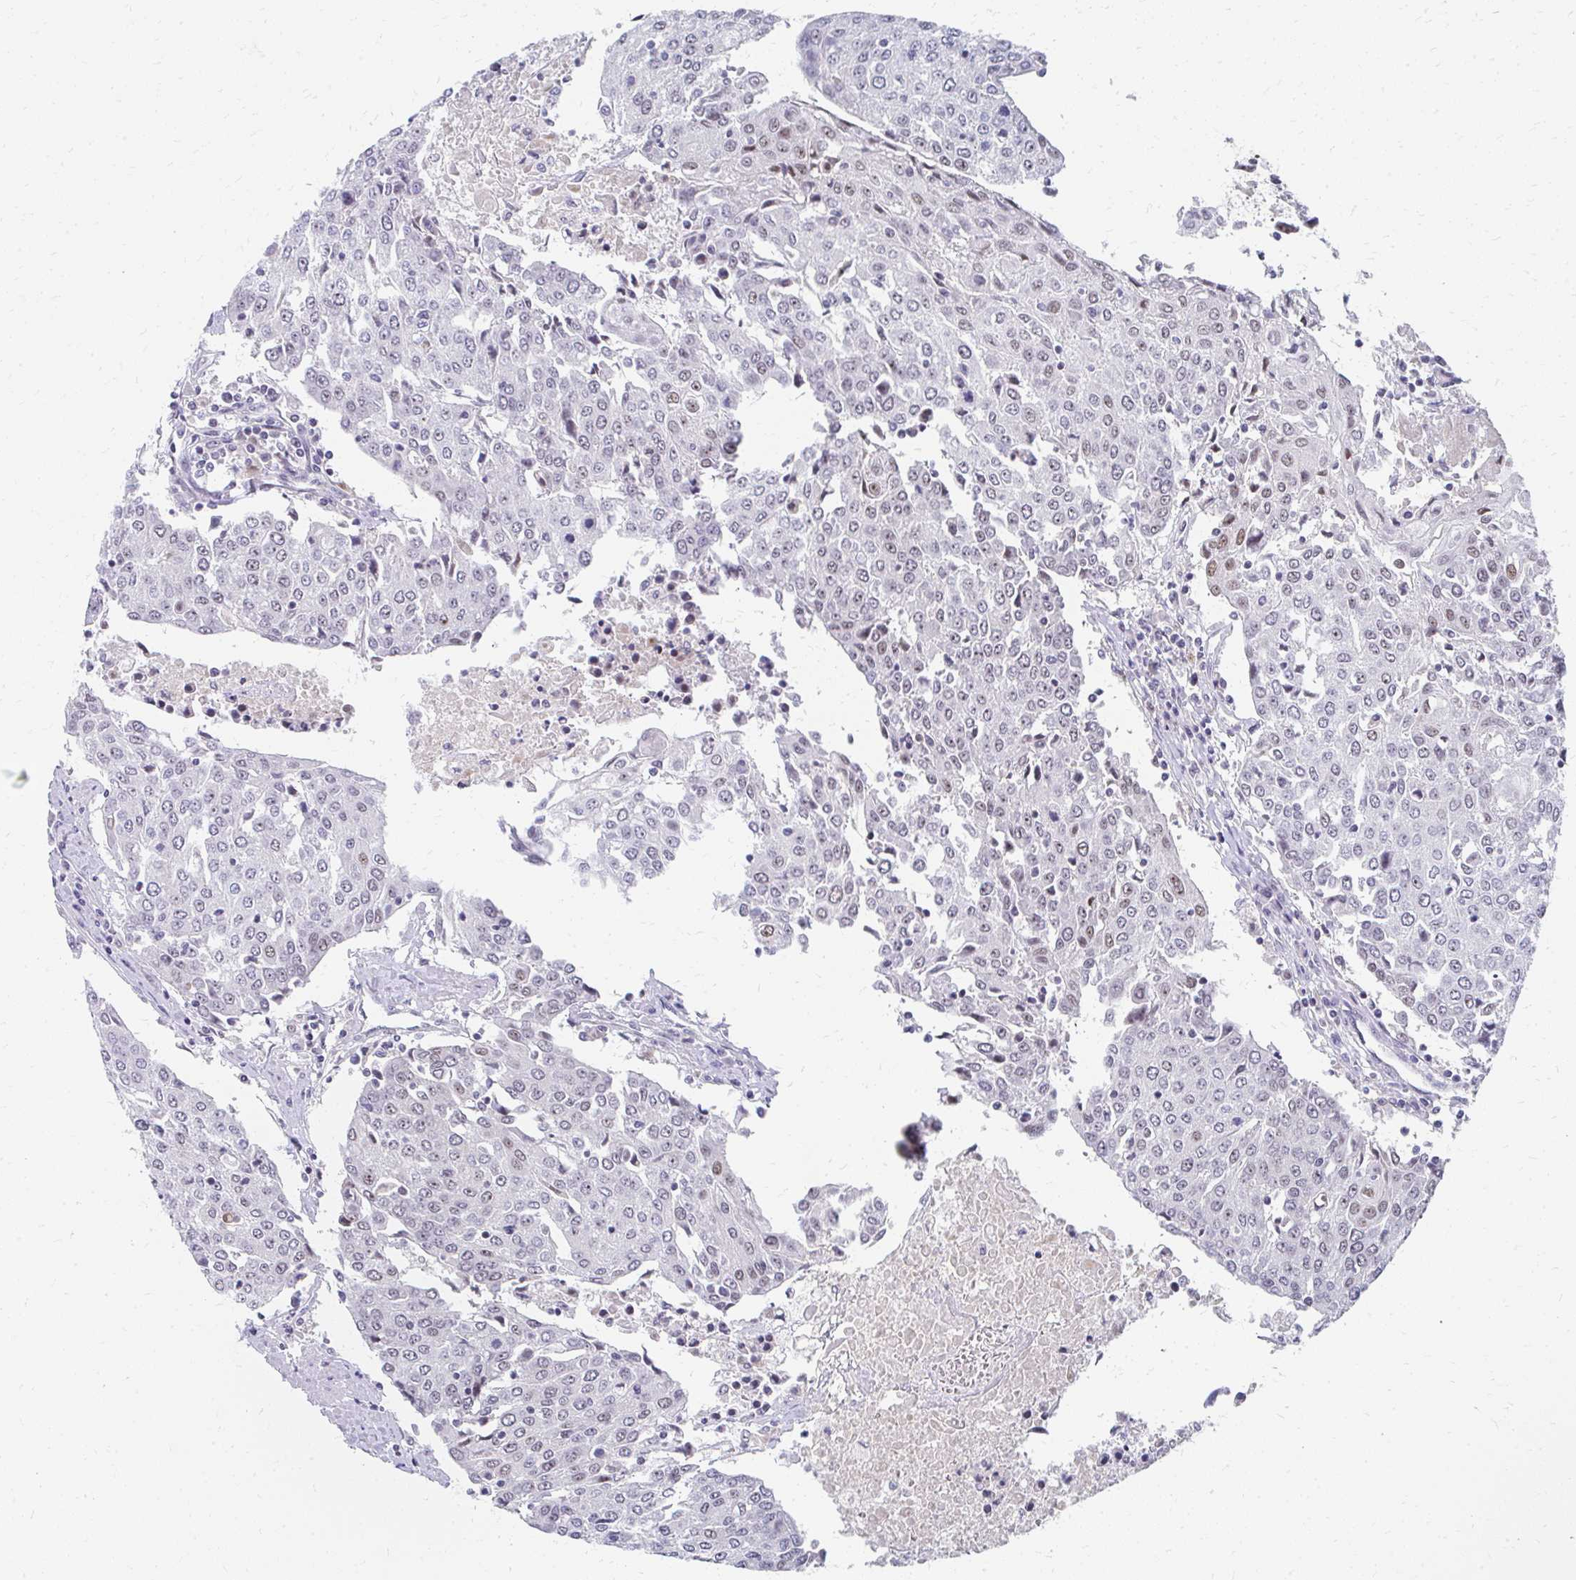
{"staining": {"intensity": "moderate", "quantity": "<25%", "location": "nuclear"}, "tissue": "urothelial cancer", "cell_type": "Tumor cells", "image_type": "cancer", "snomed": [{"axis": "morphology", "description": "Urothelial carcinoma, High grade"}, {"axis": "topography", "description": "Urinary bladder"}], "caption": "This photomicrograph exhibits urothelial cancer stained with IHC to label a protein in brown. The nuclear of tumor cells show moderate positivity for the protein. Nuclei are counter-stained blue.", "gene": "GTF2H1", "patient": {"sex": "female", "age": 85}}